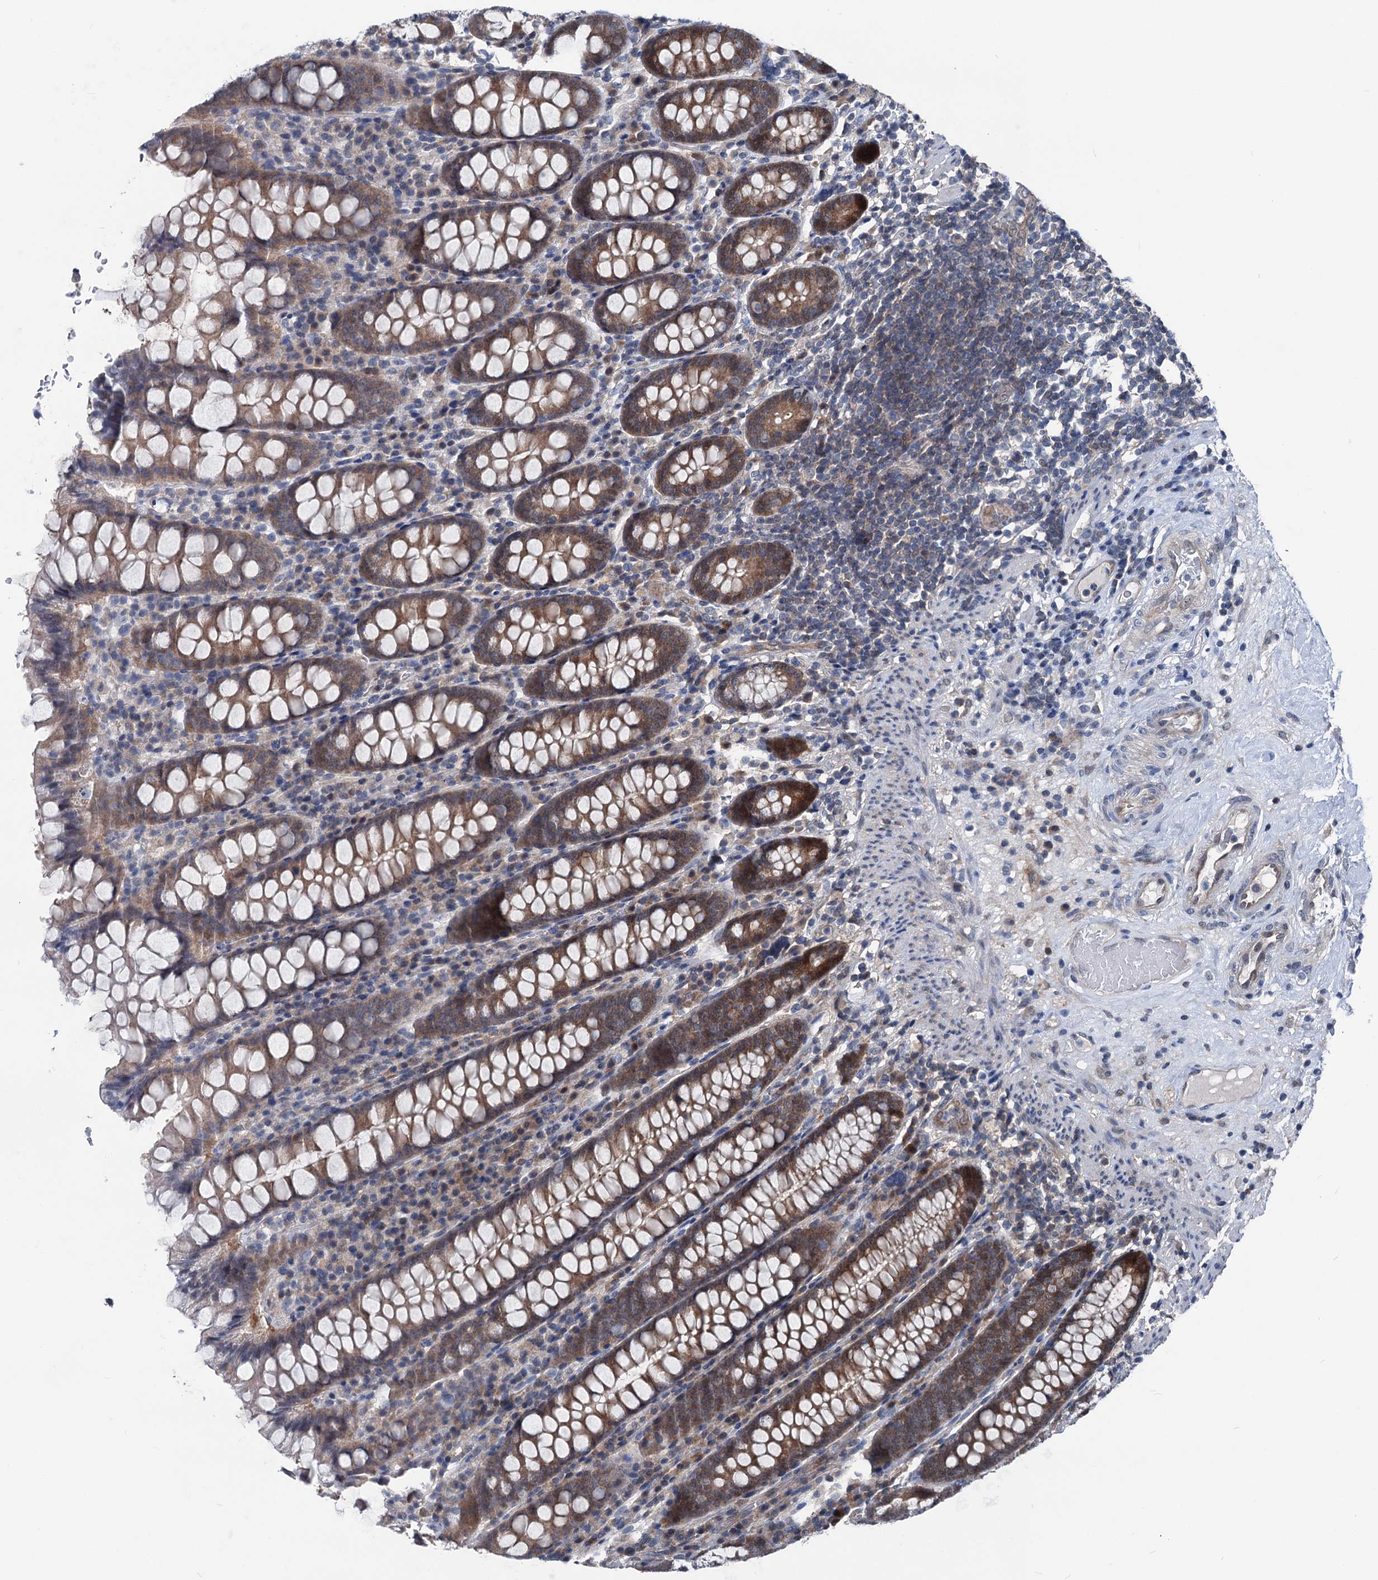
{"staining": {"intensity": "weak", "quantity": "25%-75%", "location": "cytoplasmic/membranous"}, "tissue": "colon", "cell_type": "Endothelial cells", "image_type": "normal", "snomed": [{"axis": "morphology", "description": "Normal tissue, NOS"}, {"axis": "topography", "description": "Colon"}], "caption": "The micrograph displays a brown stain indicating the presence of a protein in the cytoplasmic/membranous of endothelial cells in colon. Nuclei are stained in blue.", "gene": "GLO1", "patient": {"sex": "female", "age": 79}}